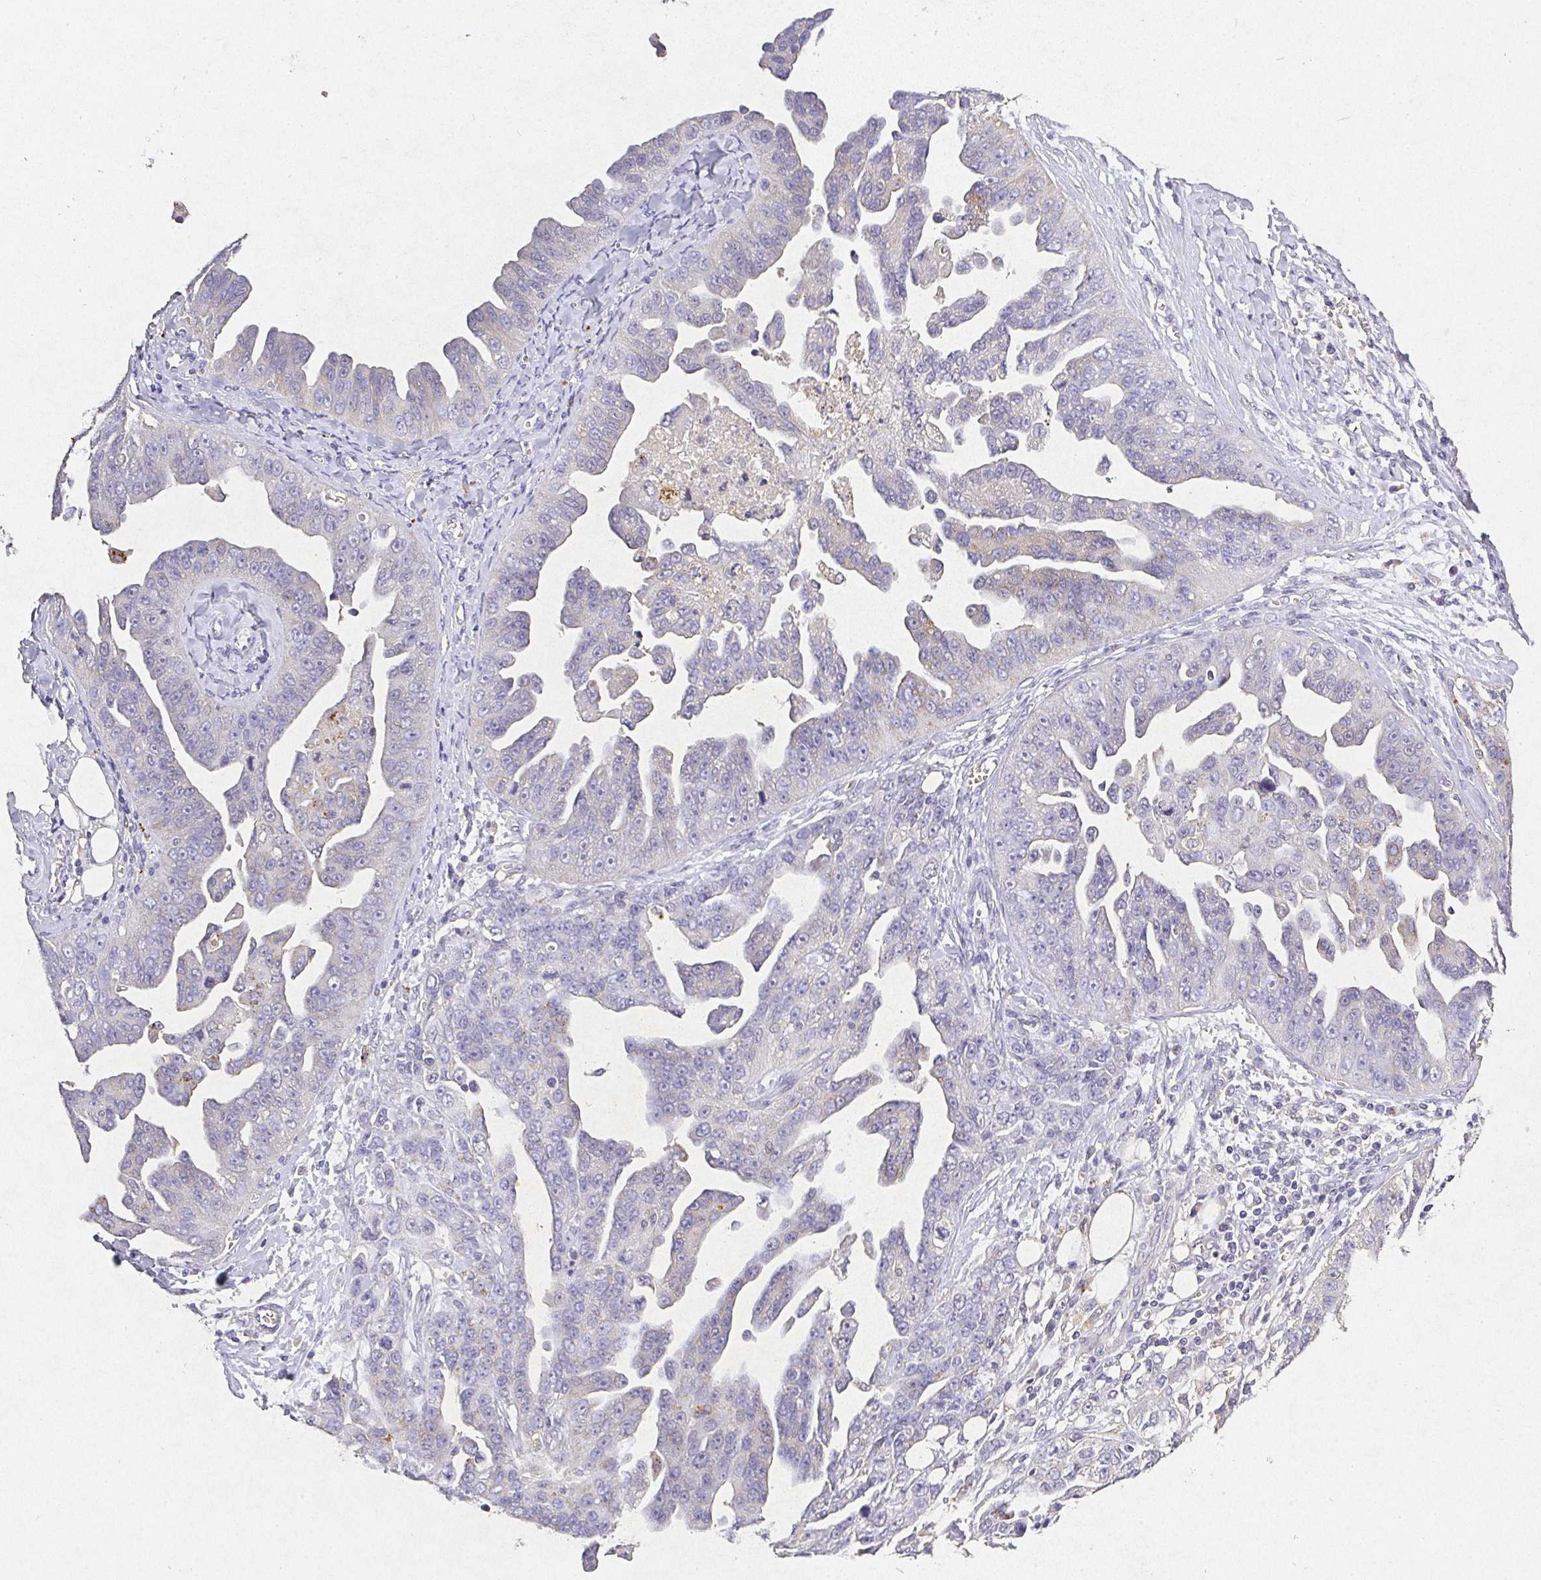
{"staining": {"intensity": "negative", "quantity": "none", "location": "none"}, "tissue": "ovarian cancer", "cell_type": "Tumor cells", "image_type": "cancer", "snomed": [{"axis": "morphology", "description": "Cystadenocarcinoma, serous, NOS"}, {"axis": "topography", "description": "Ovary"}], "caption": "Immunohistochemistry (IHC) image of human ovarian cancer (serous cystadenocarcinoma) stained for a protein (brown), which displays no expression in tumor cells.", "gene": "RPS2", "patient": {"sex": "female", "age": 75}}